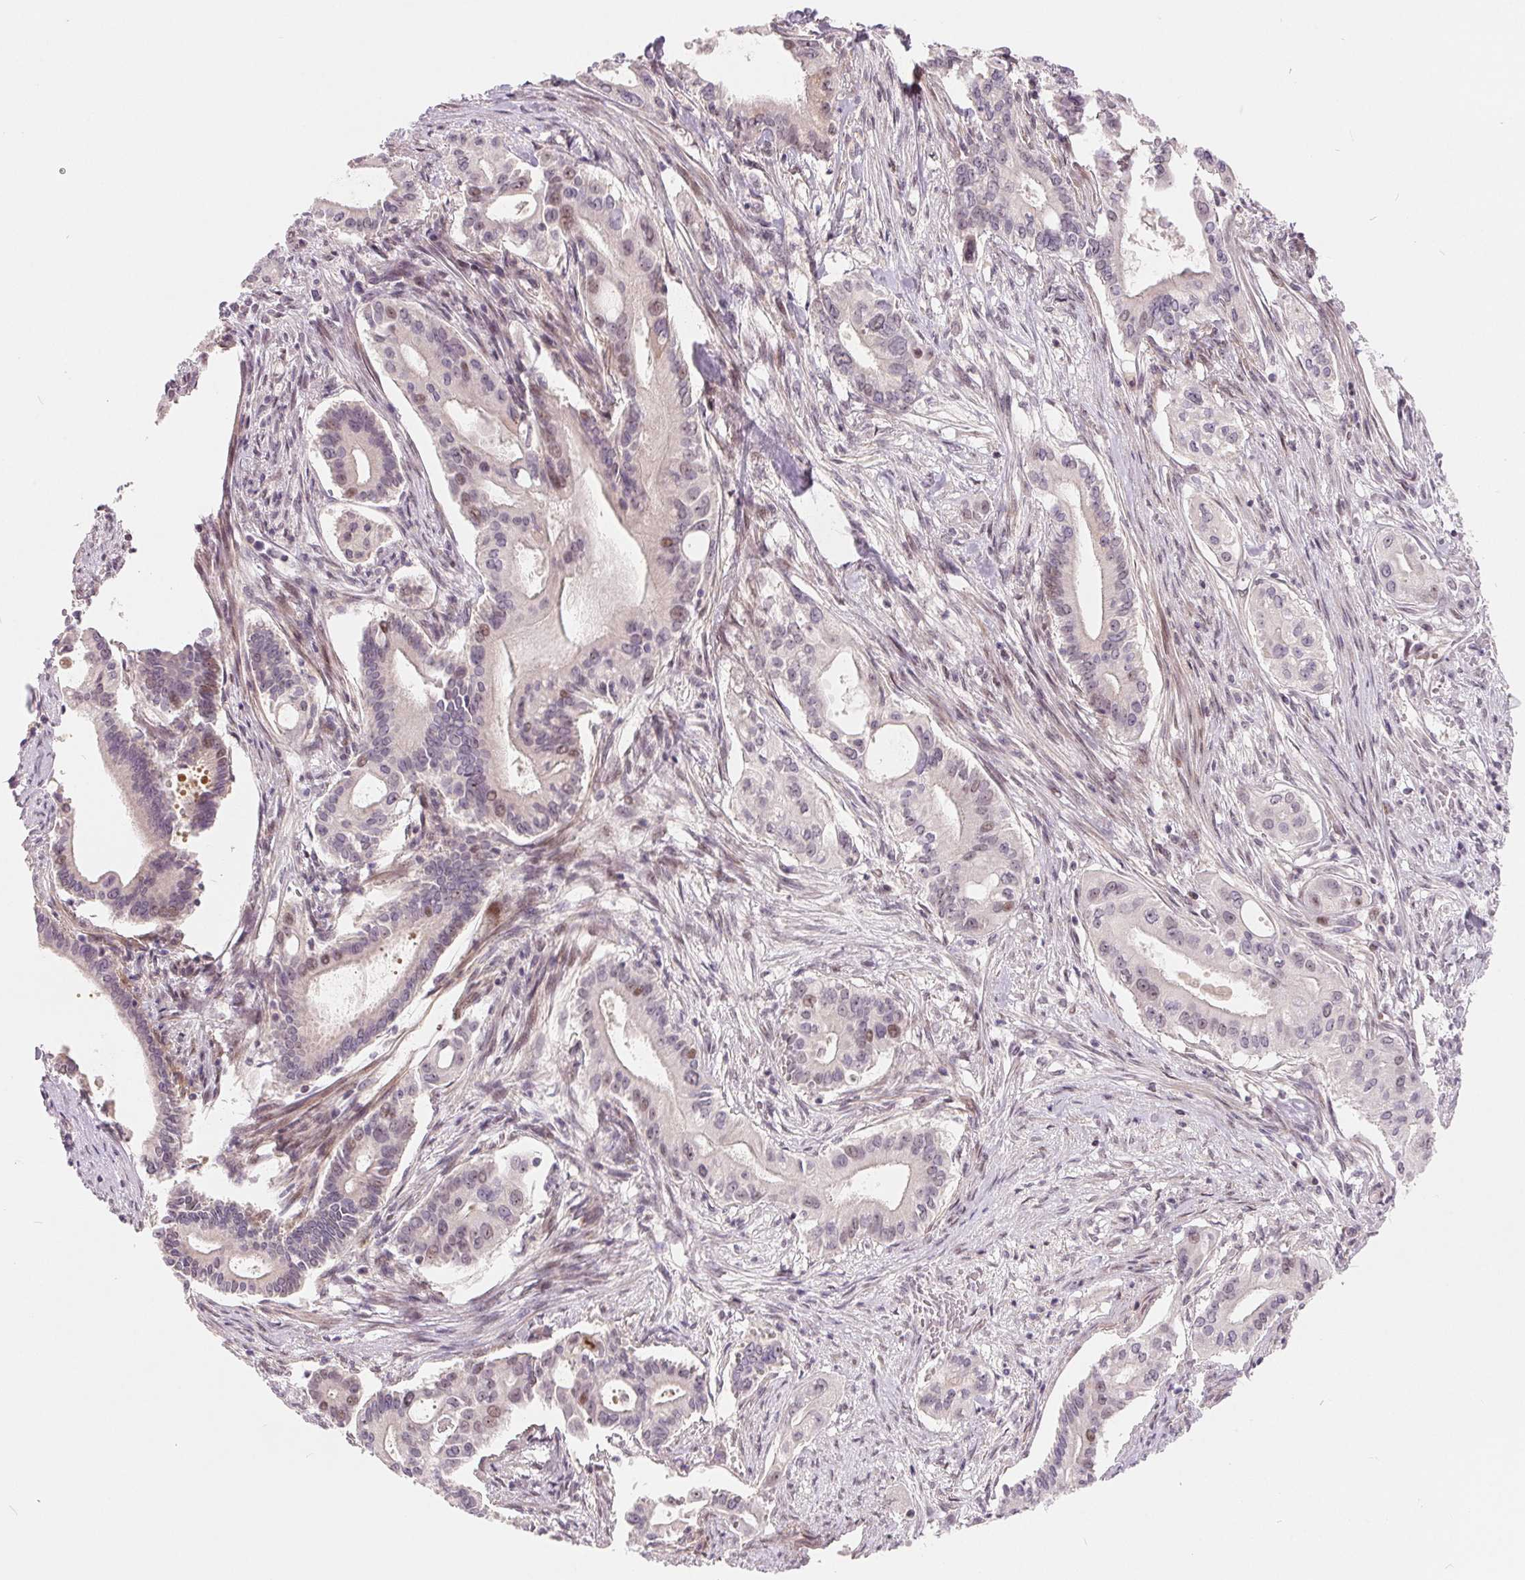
{"staining": {"intensity": "moderate", "quantity": "<25%", "location": "nuclear"}, "tissue": "pancreatic cancer", "cell_type": "Tumor cells", "image_type": "cancer", "snomed": [{"axis": "morphology", "description": "Adenocarcinoma, NOS"}, {"axis": "topography", "description": "Pancreas"}], "caption": "High-magnification brightfield microscopy of pancreatic cancer (adenocarcinoma) stained with DAB (3,3'-diaminobenzidine) (brown) and counterstained with hematoxylin (blue). tumor cells exhibit moderate nuclear staining is identified in approximately<25% of cells.", "gene": "NRG2", "patient": {"sex": "female", "age": 68}}